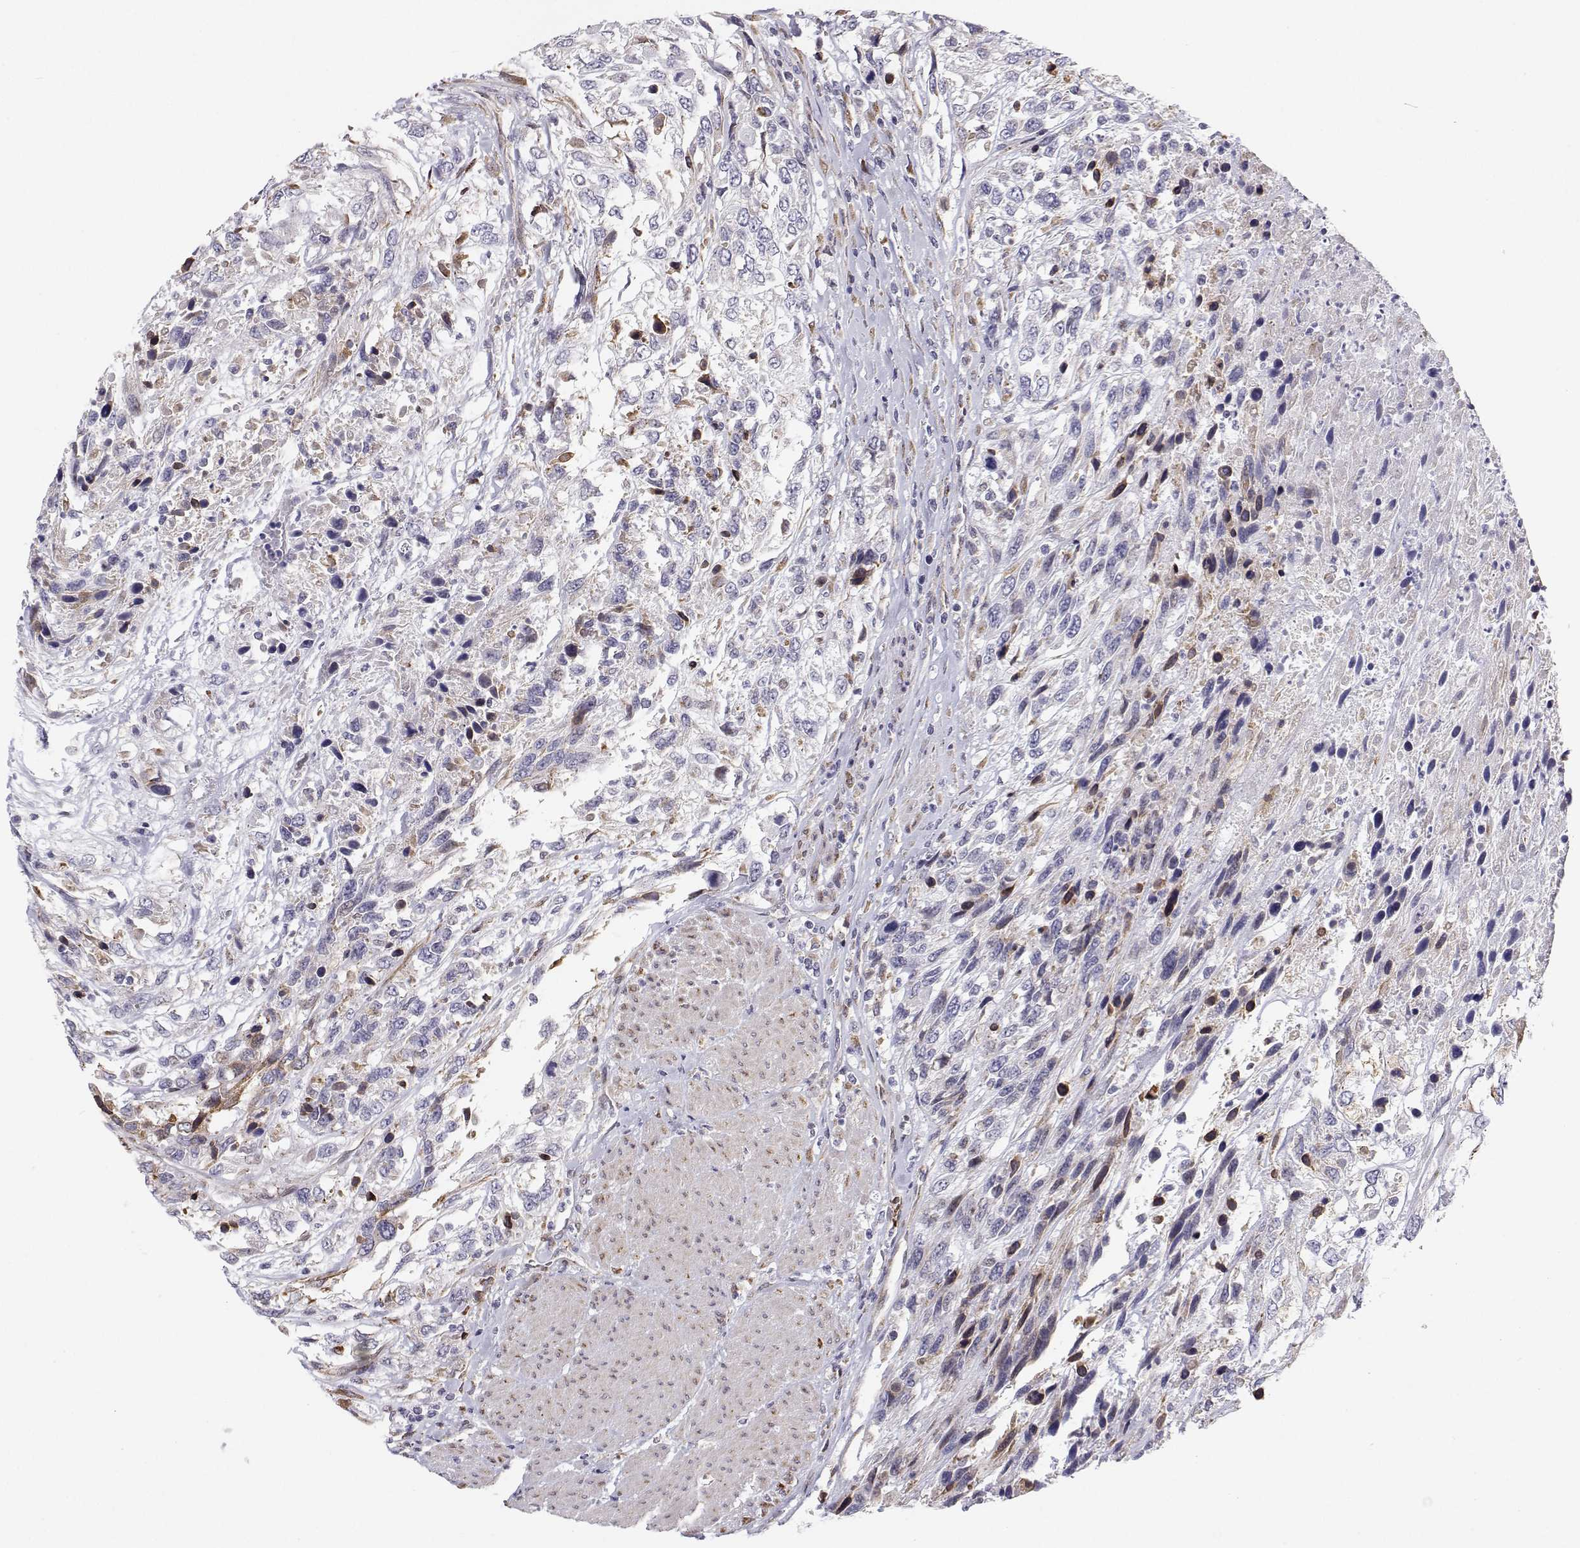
{"staining": {"intensity": "negative", "quantity": "none", "location": "none"}, "tissue": "urothelial cancer", "cell_type": "Tumor cells", "image_type": "cancer", "snomed": [{"axis": "morphology", "description": "Urothelial carcinoma, High grade"}, {"axis": "topography", "description": "Urinary bladder"}], "caption": "Urothelial carcinoma (high-grade) was stained to show a protein in brown. There is no significant expression in tumor cells.", "gene": "STARD13", "patient": {"sex": "female", "age": 70}}